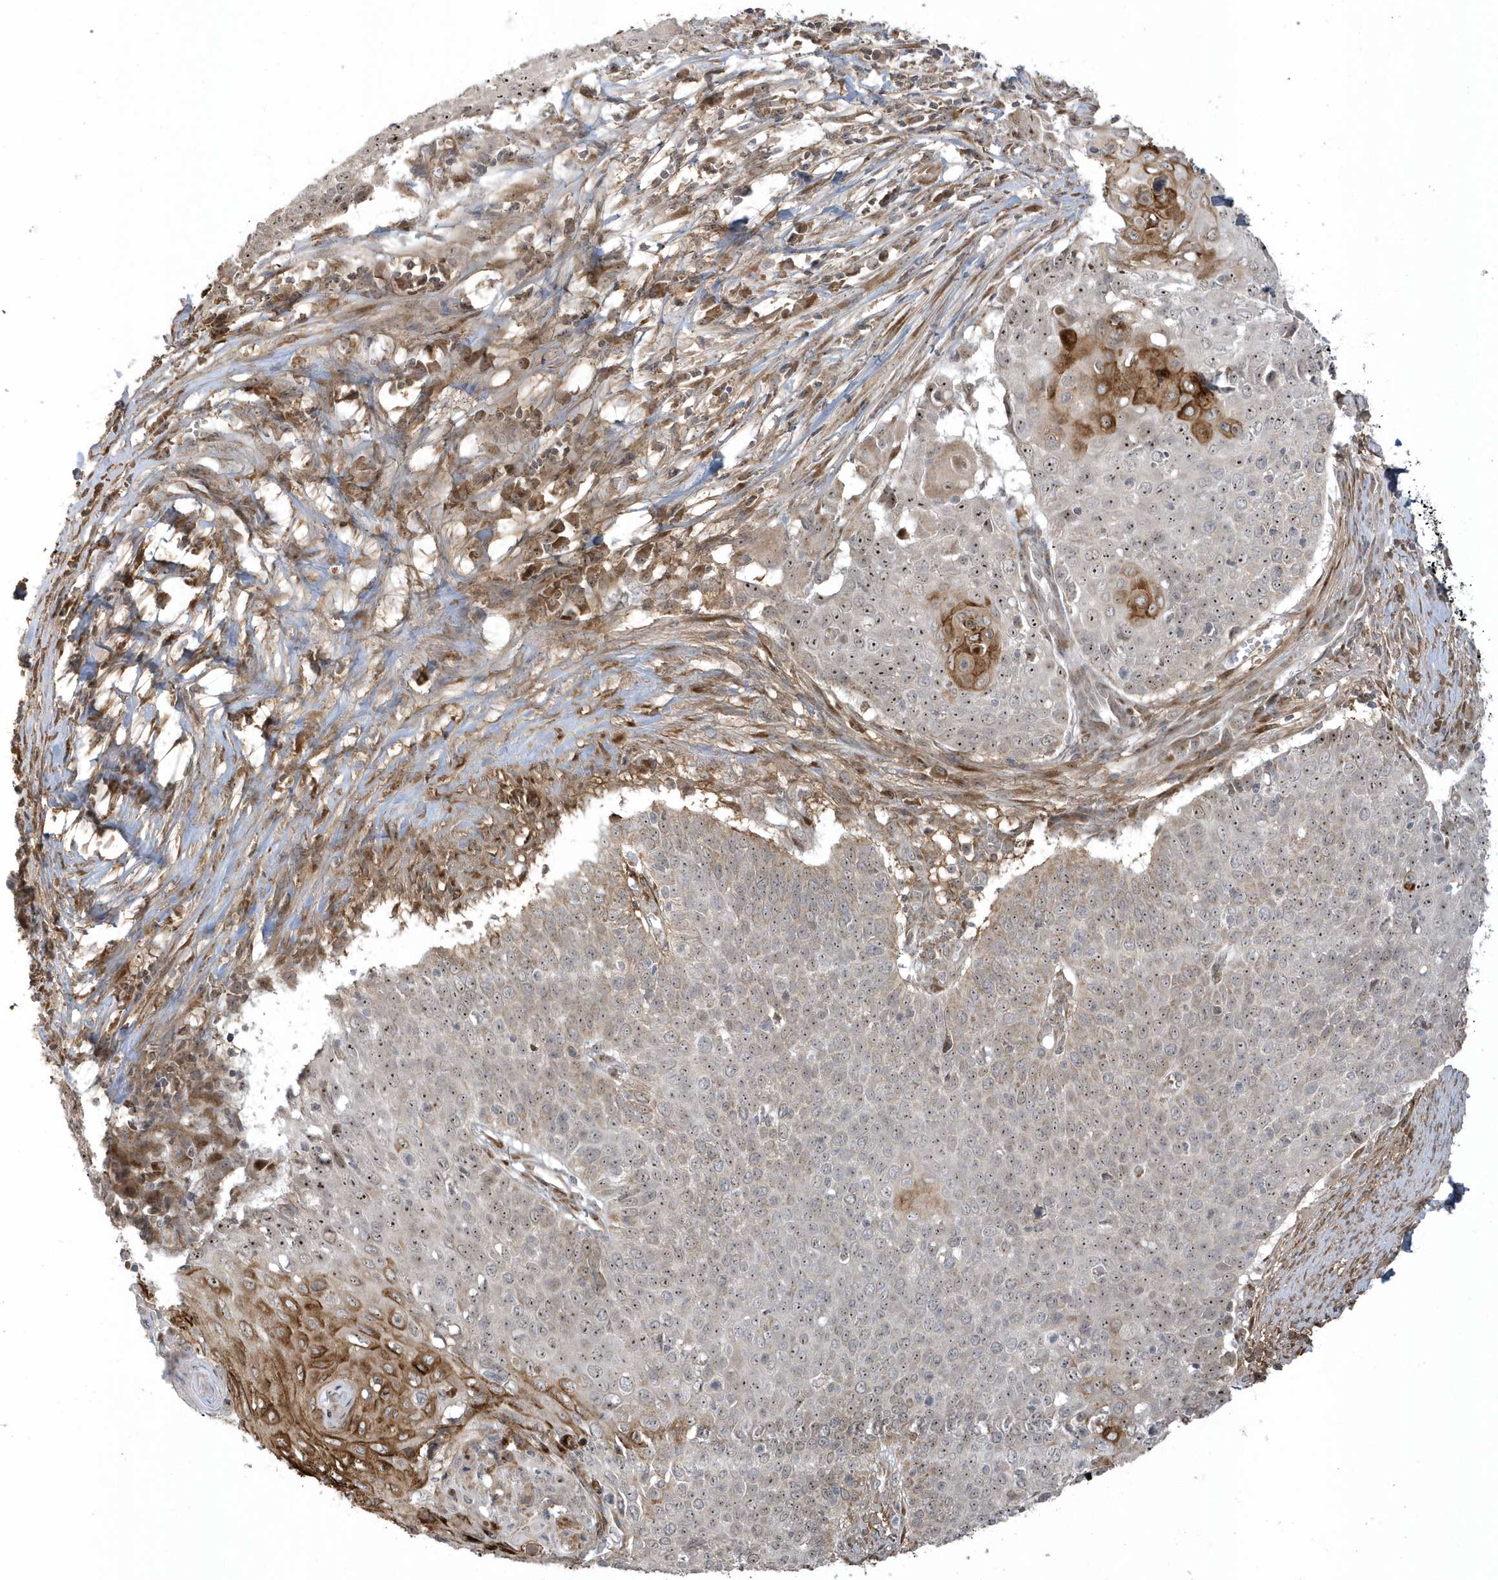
{"staining": {"intensity": "moderate", "quantity": "<25%", "location": "cytoplasmic/membranous,nuclear"}, "tissue": "cervical cancer", "cell_type": "Tumor cells", "image_type": "cancer", "snomed": [{"axis": "morphology", "description": "Squamous cell carcinoma, NOS"}, {"axis": "topography", "description": "Cervix"}], "caption": "A brown stain labels moderate cytoplasmic/membranous and nuclear staining of a protein in cervical cancer tumor cells. (IHC, brightfield microscopy, high magnification).", "gene": "ECM2", "patient": {"sex": "female", "age": 39}}